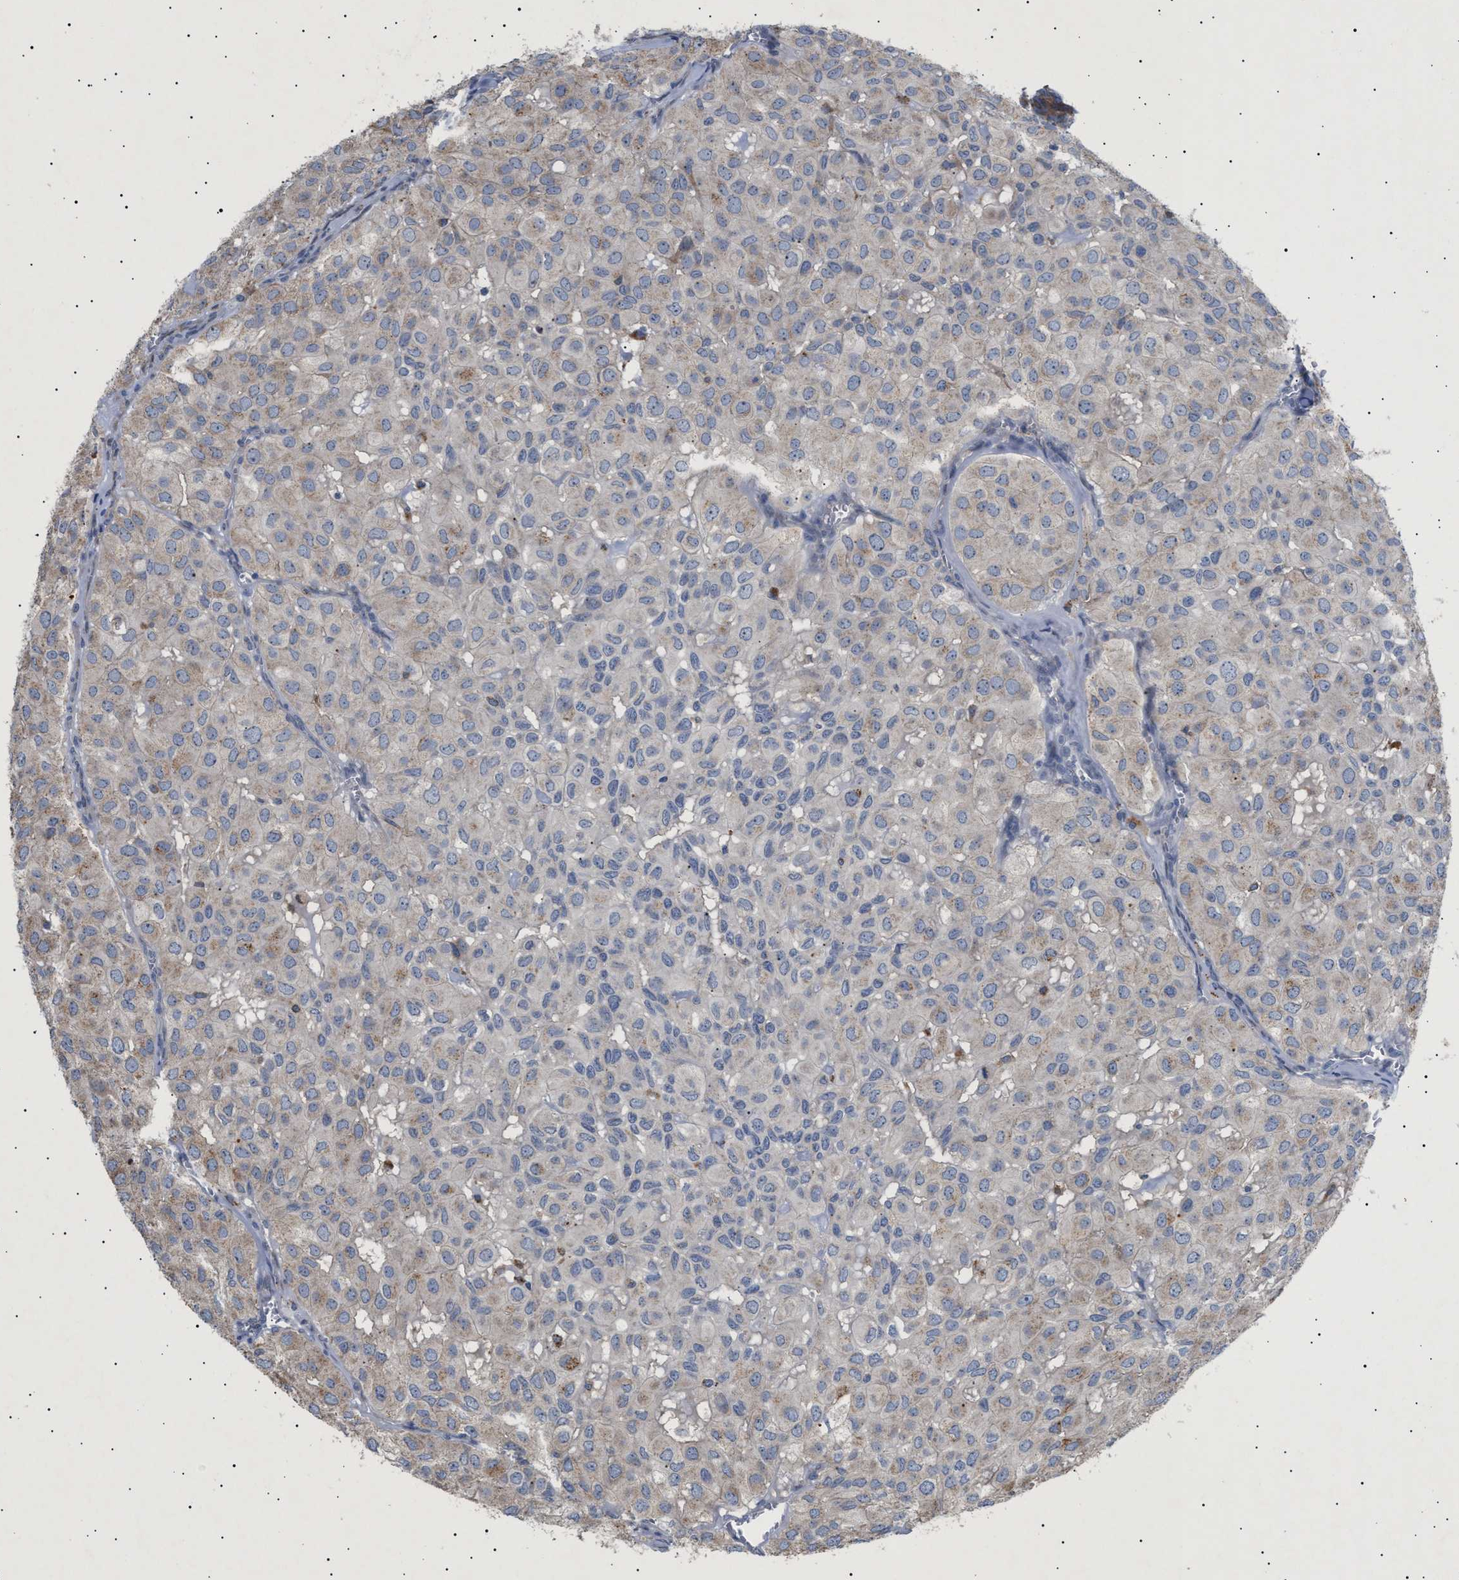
{"staining": {"intensity": "weak", "quantity": "25%-75%", "location": "cytoplasmic/membranous"}, "tissue": "head and neck cancer", "cell_type": "Tumor cells", "image_type": "cancer", "snomed": [{"axis": "morphology", "description": "Adenocarcinoma, NOS"}, {"axis": "topography", "description": "Salivary gland, NOS"}, {"axis": "topography", "description": "Head-Neck"}], "caption": "Protein staining of head and neck cancer tissue reveals weak cytoplasmic/membranous positivity in approximately 25%-75% of tumor cells.", "gene": "SIRT5", "patient": {"sex": "female", "age": 76}}